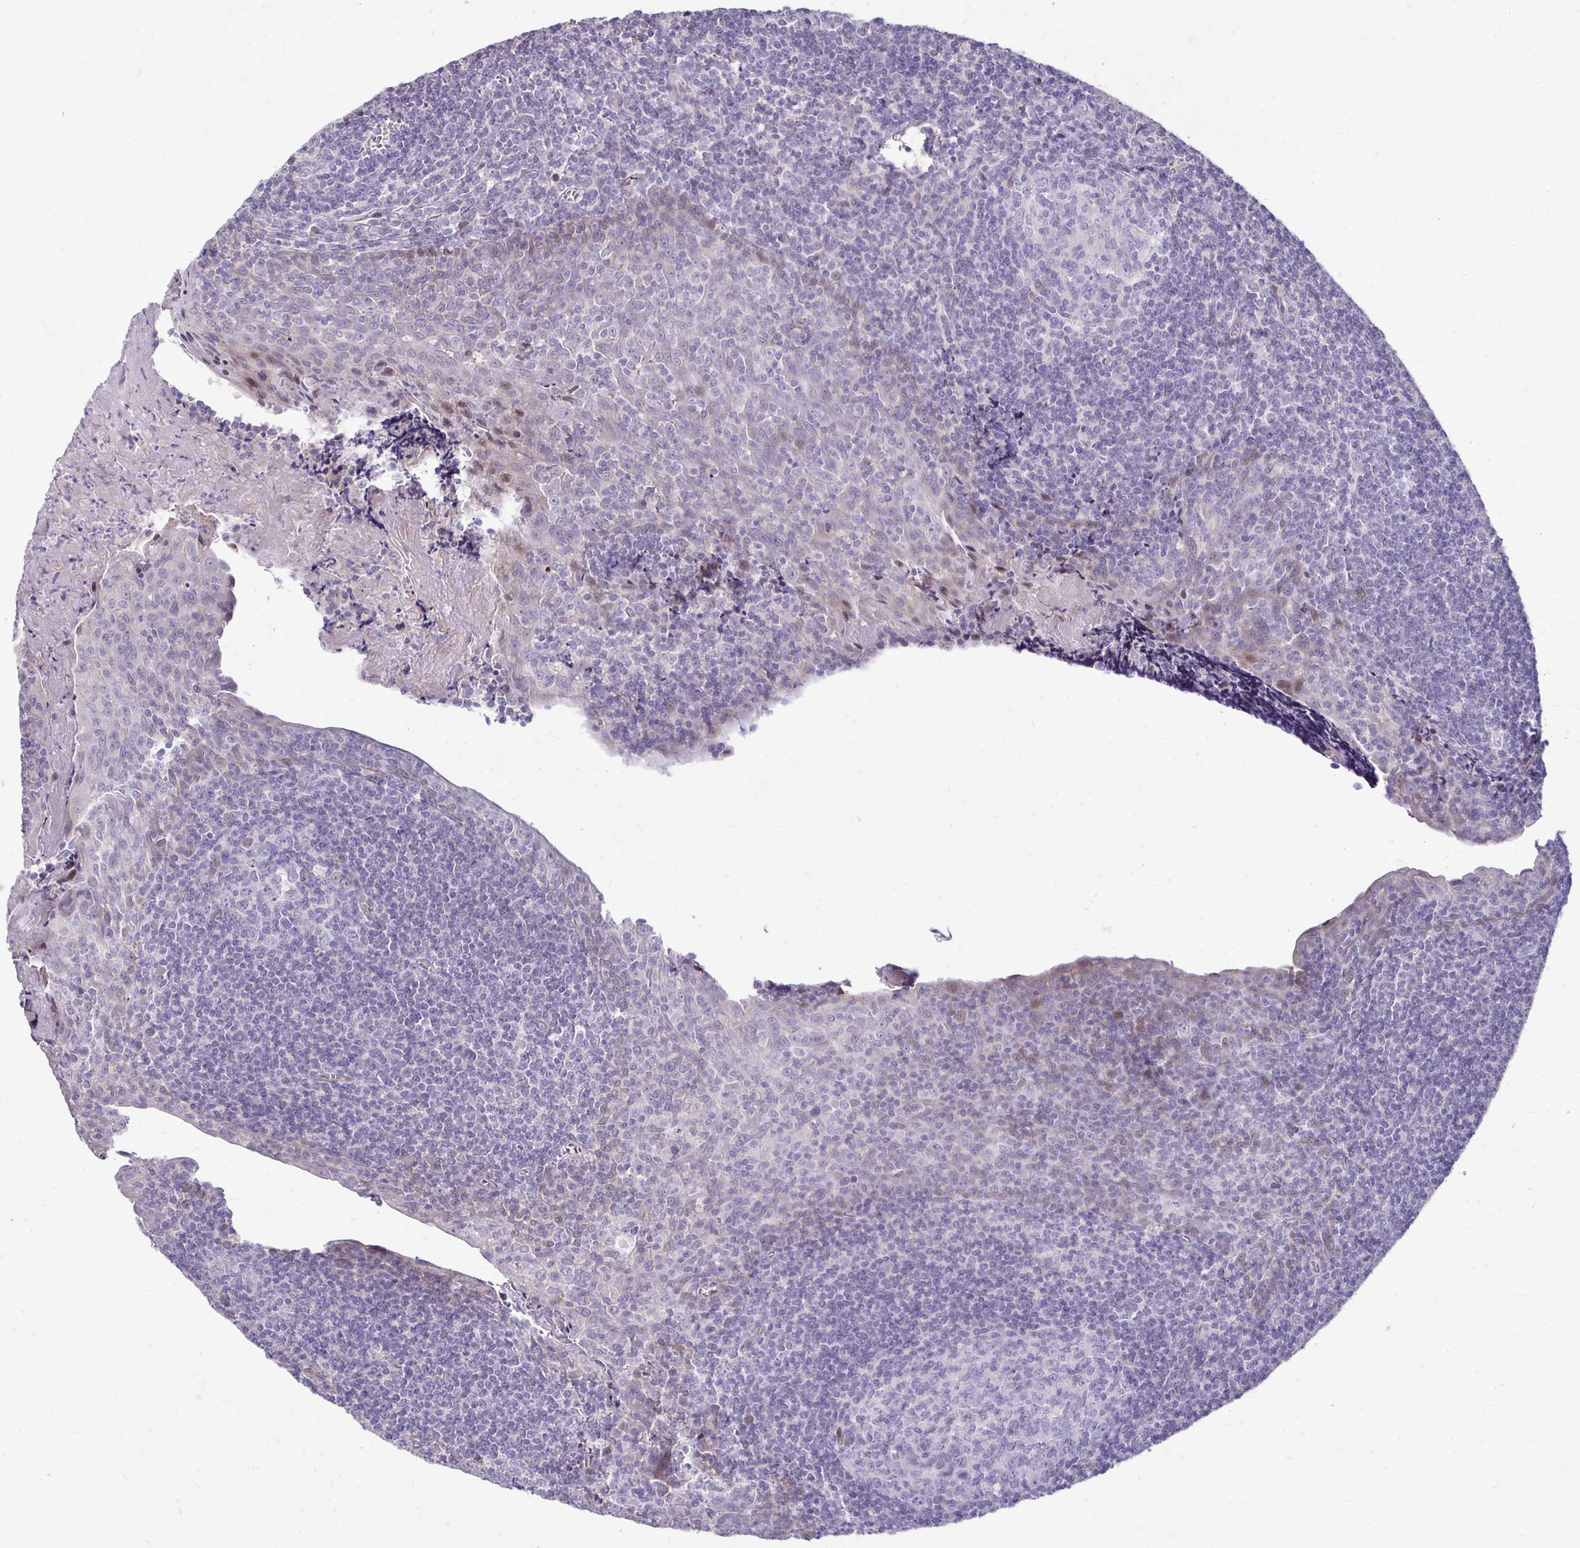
{"staining": {"intensity": "negative", "quantity": "none", "location": "none"}, "tissue": "tonsil", "cell_type": "Germinal center cells", "image_type": "normal", "snomed": [{"axis": "morphology", "description": "Normal tissue, NOS"}, {"axis": "morphology", "description": "Inflammation, NOS"}, {"axis": "topography", "description": "Tonsil"}], "caption": "The image reveals no significant staining in germinal center cells of tonsil. (Stains: DAB immunohistochemistry (IHC) with hematoxylin counter stain, Microscopy: brightfield microscopy at high magnification).", "gene": "GAS2", "patient": {"sex": "female", "age": 31}}